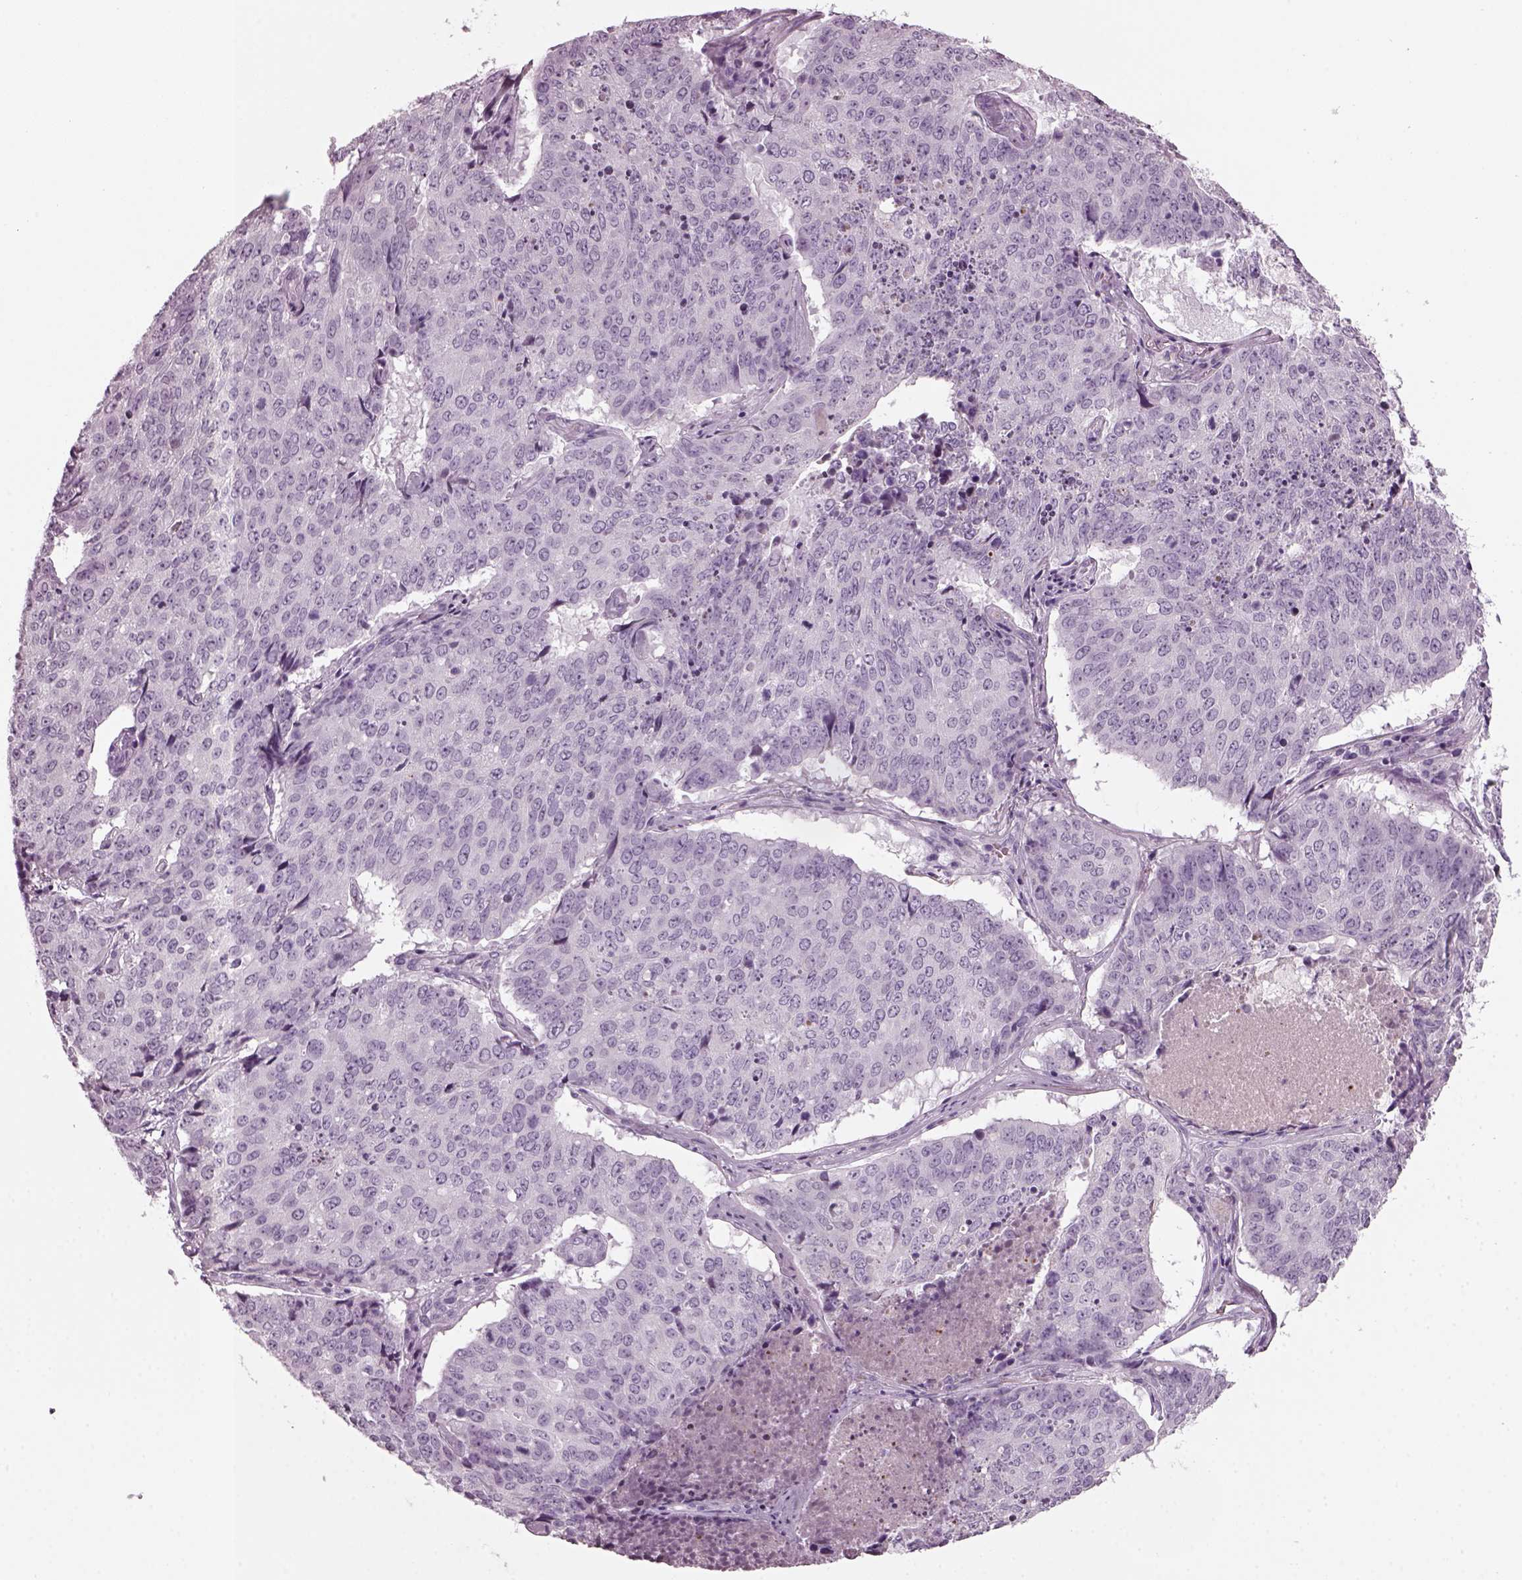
{"staining": {"intensity": "negative", "quantity": "none", "location": "none"}, "tissue": "lung cancer", "cell_type": "Tumor cells", "image_type": "cancer", "snomed": [{"axis": "morphology", "description": "Normal tissue, NOS"}, {"axis": "morphology", "description": "Squamous cell carcinoma, NOS"}, {"axis": "topography", "description": "Bronchus"}, {"axis": "topography", "description": "Lung"}], "caption": "Lung cancer (squamous cell carcinoma) was stained to show a protein in brown. There is no significant positivity in tumor cells.", "gene": "DPYSL5", "patient": {"sex": "male", "age": 64}}